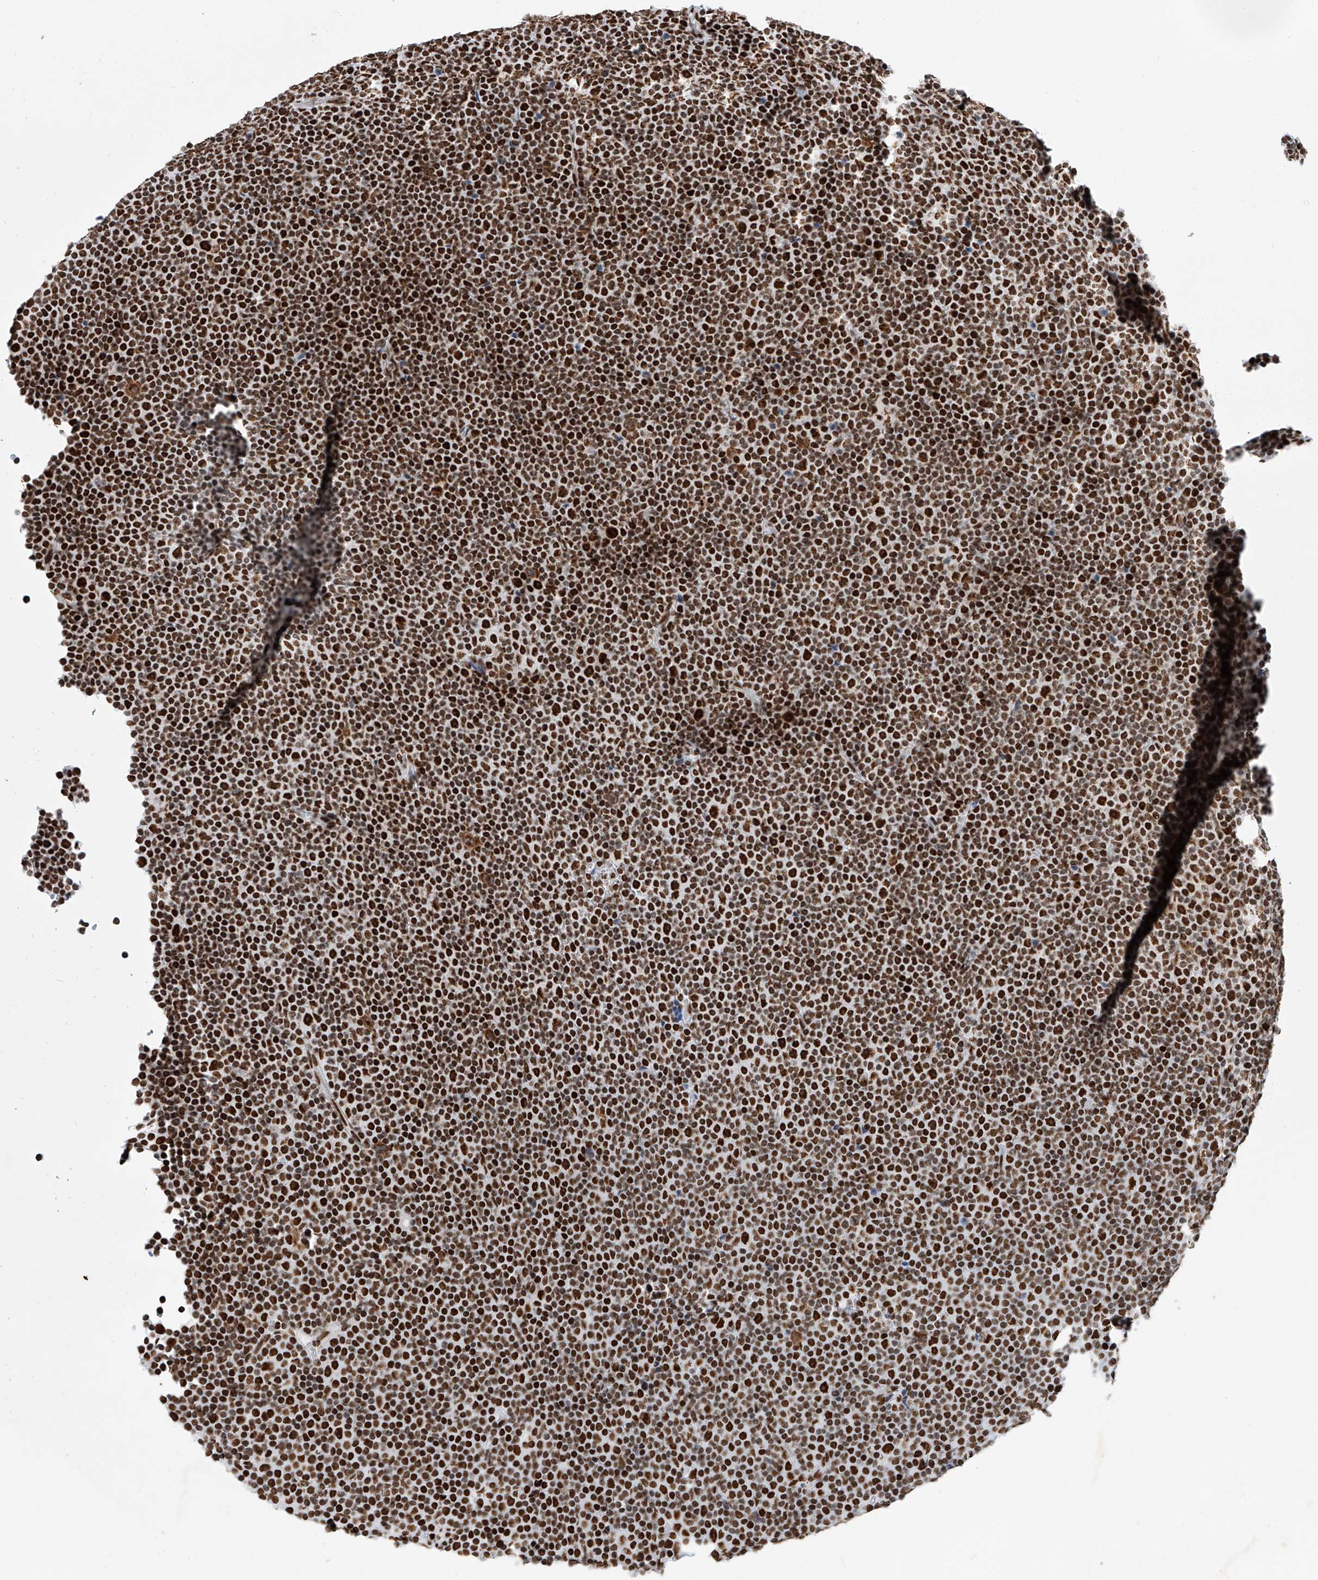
{"staining": {"intensity": "strong", "quantity": ">75%", "location": "nuclear"}, "tissue": "lymphoma", "cell_type": "Tumor cells", "image_type": "cancer", "snomed": [{"axis": "morphology", "description": "Malignant lymphoma, non-Hodgkin's type, Low grade"}, {"axis": "topography", "description": "Lymph node"}], "caption": "Immunohistochemistry (IHC) (DAB) staining of human malignant lymphoma, non-Hodgkin's type (low-grade) demonstrates strong nuclear protein expression in approximately >75% of tumor cells.", "gene": "SRSF6", "patient": {"sex": "female", "age": 67}}